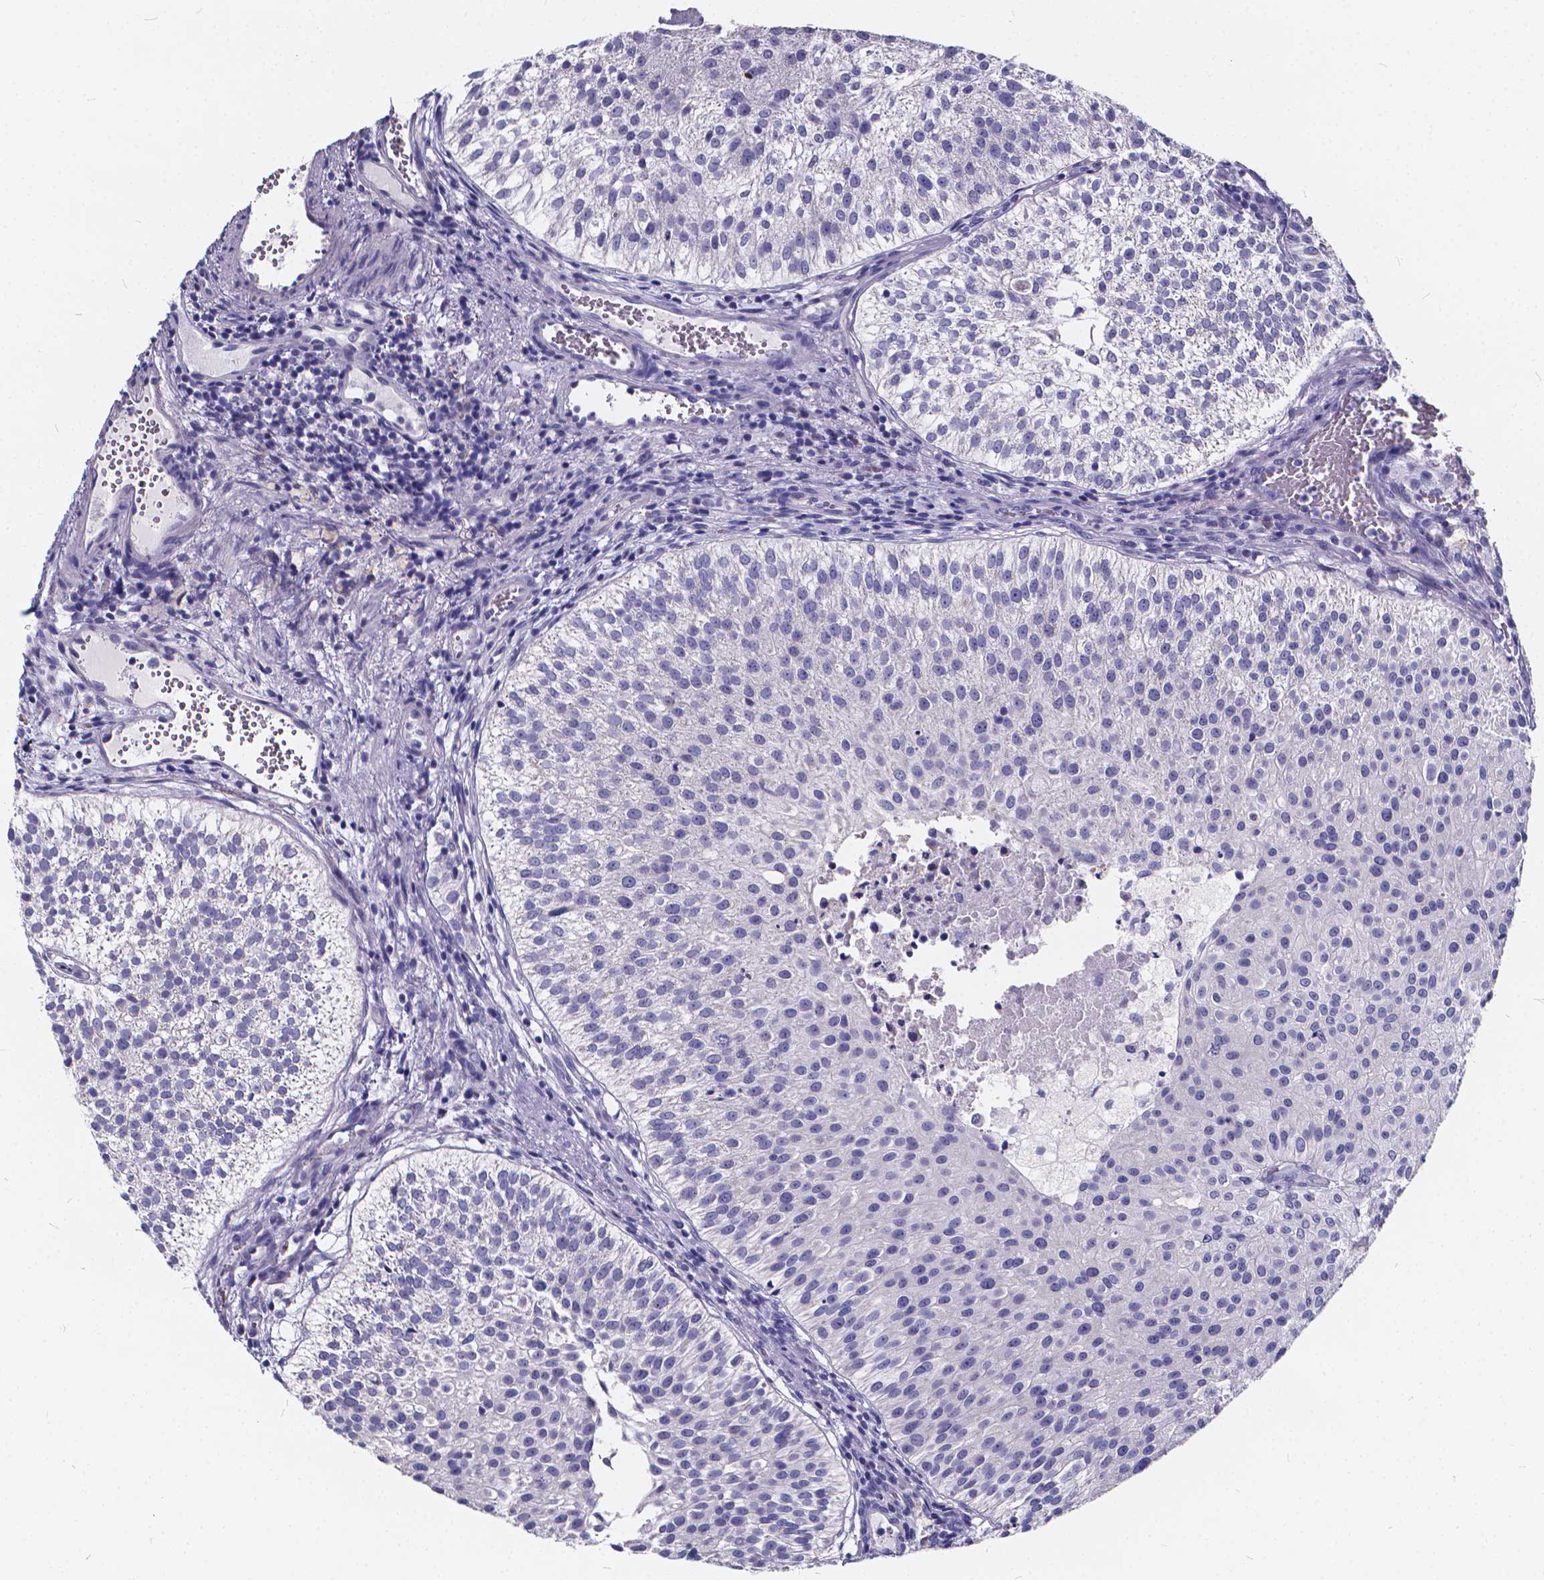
{"staining": {"intensity": "negative", "quantity": "none", "location": "none"}, "tissue": "urothelial cancer", "cell_type": "Tumor cells", "image_type": "cancer", "snomed": [{"axis": "morphology", "description": "Urothelial carcinoma, Low grade"}, {"axis": "topography", "description": "Urinary bladder"}], "caption": "An immunohistochemistry histopathology image of urothelial carcinoma (low-grade) is shown. There is no staining in tumor cells of urothelial carcinoma (low-grade).", "gene": "SPEF2", "patient": {"sex": "female", "age": 87}}